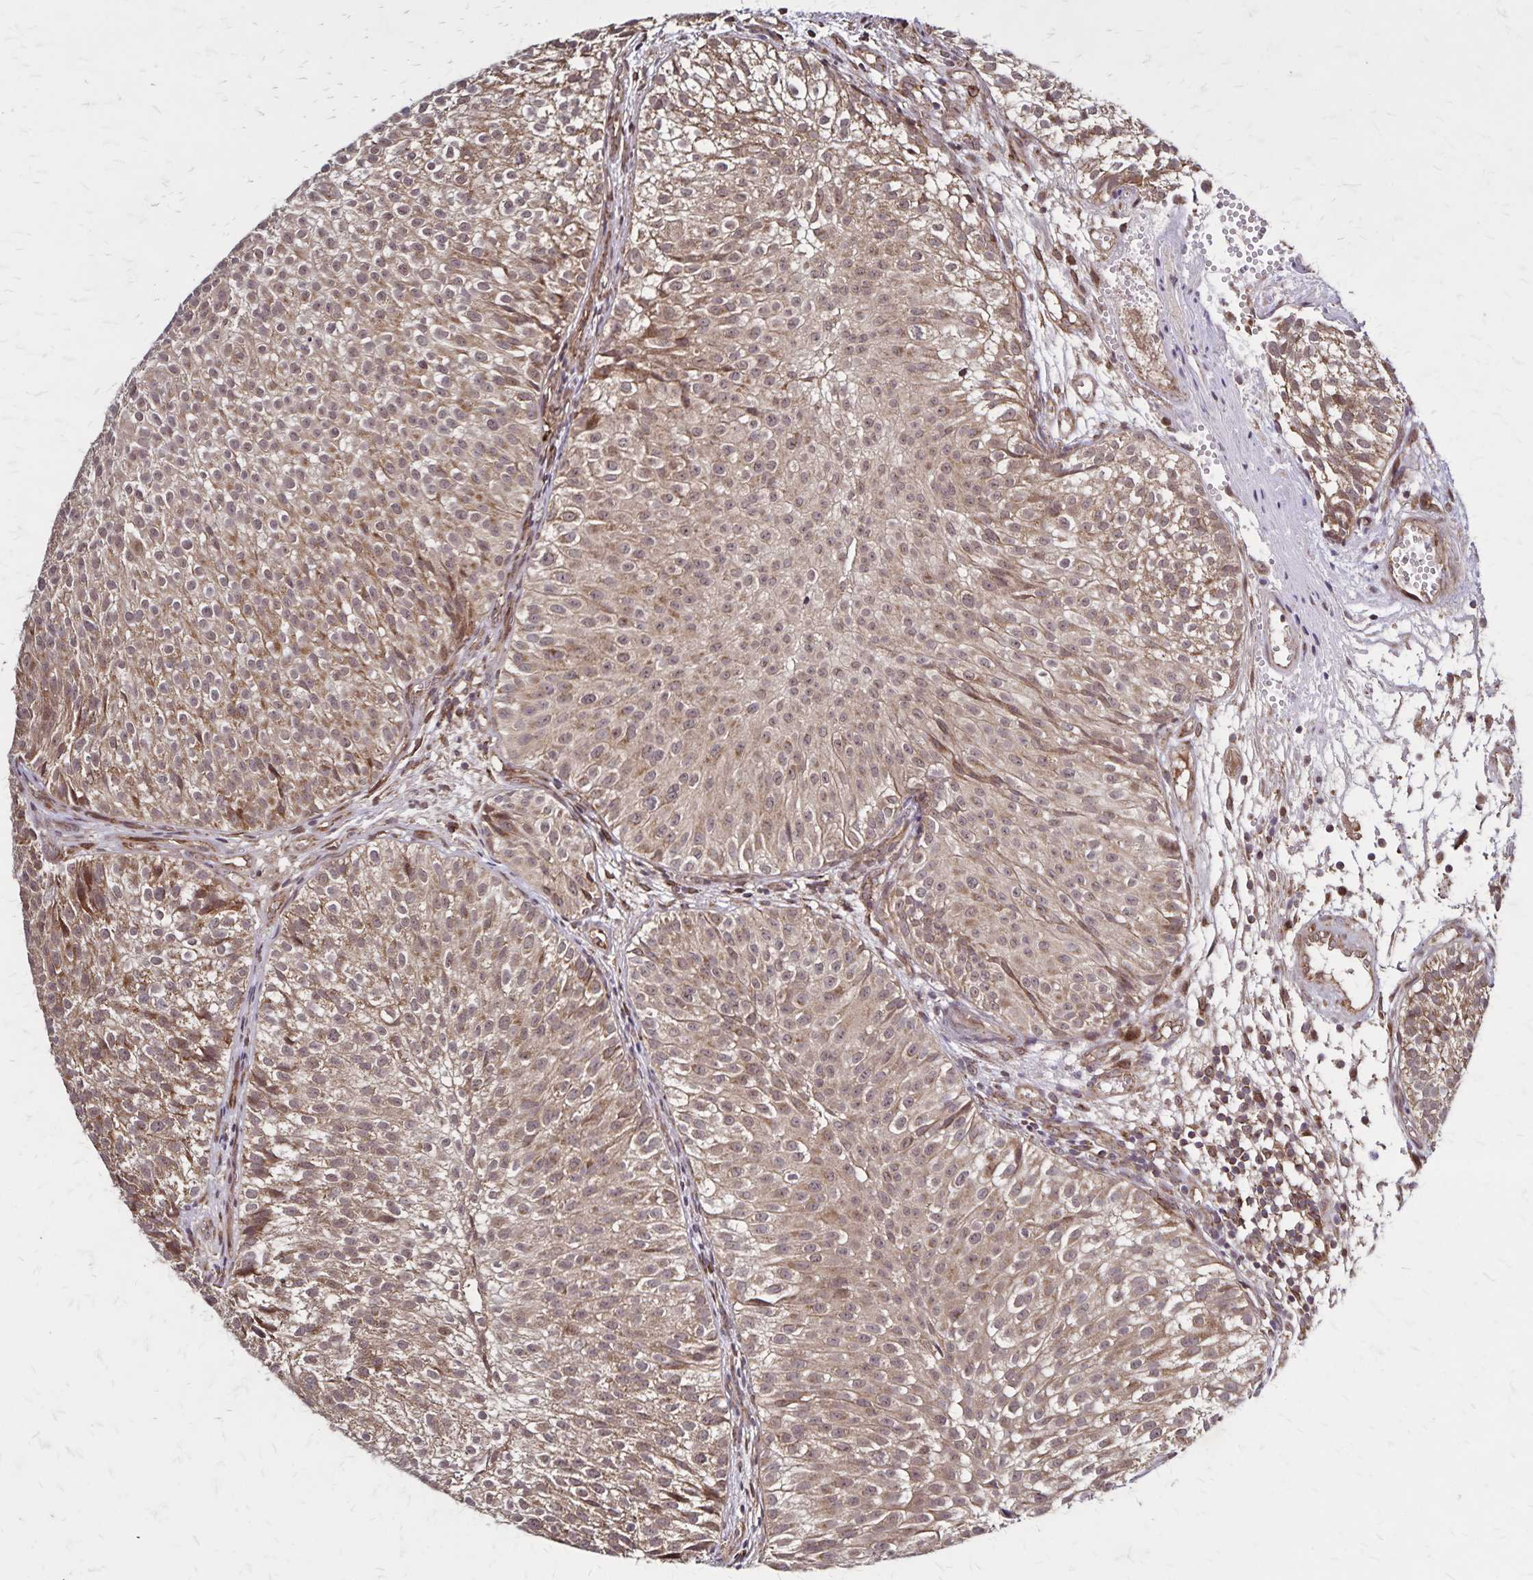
{"staining": {"intensity": "moderate", "quantity": ">75%", "location": "cytoplasmic/membranous"}, "tissue": "urothelial cancer", "cell_type": "Tumor cells", "image_type": "cancer", "snomed": [{"axis": "morphology", "description": "Urothelial carcinoma, Low grade"}, {"axis": "topography", "description": "Urinary bladder"}], "caption": "Urothelial cancer stained for a protein (brown) shows moderate cytoplasmic/membranous positive expression in approximately >75% of tumor cells.", "gene": "NFS1", "patient": {"sex": "male", "age": 70}}